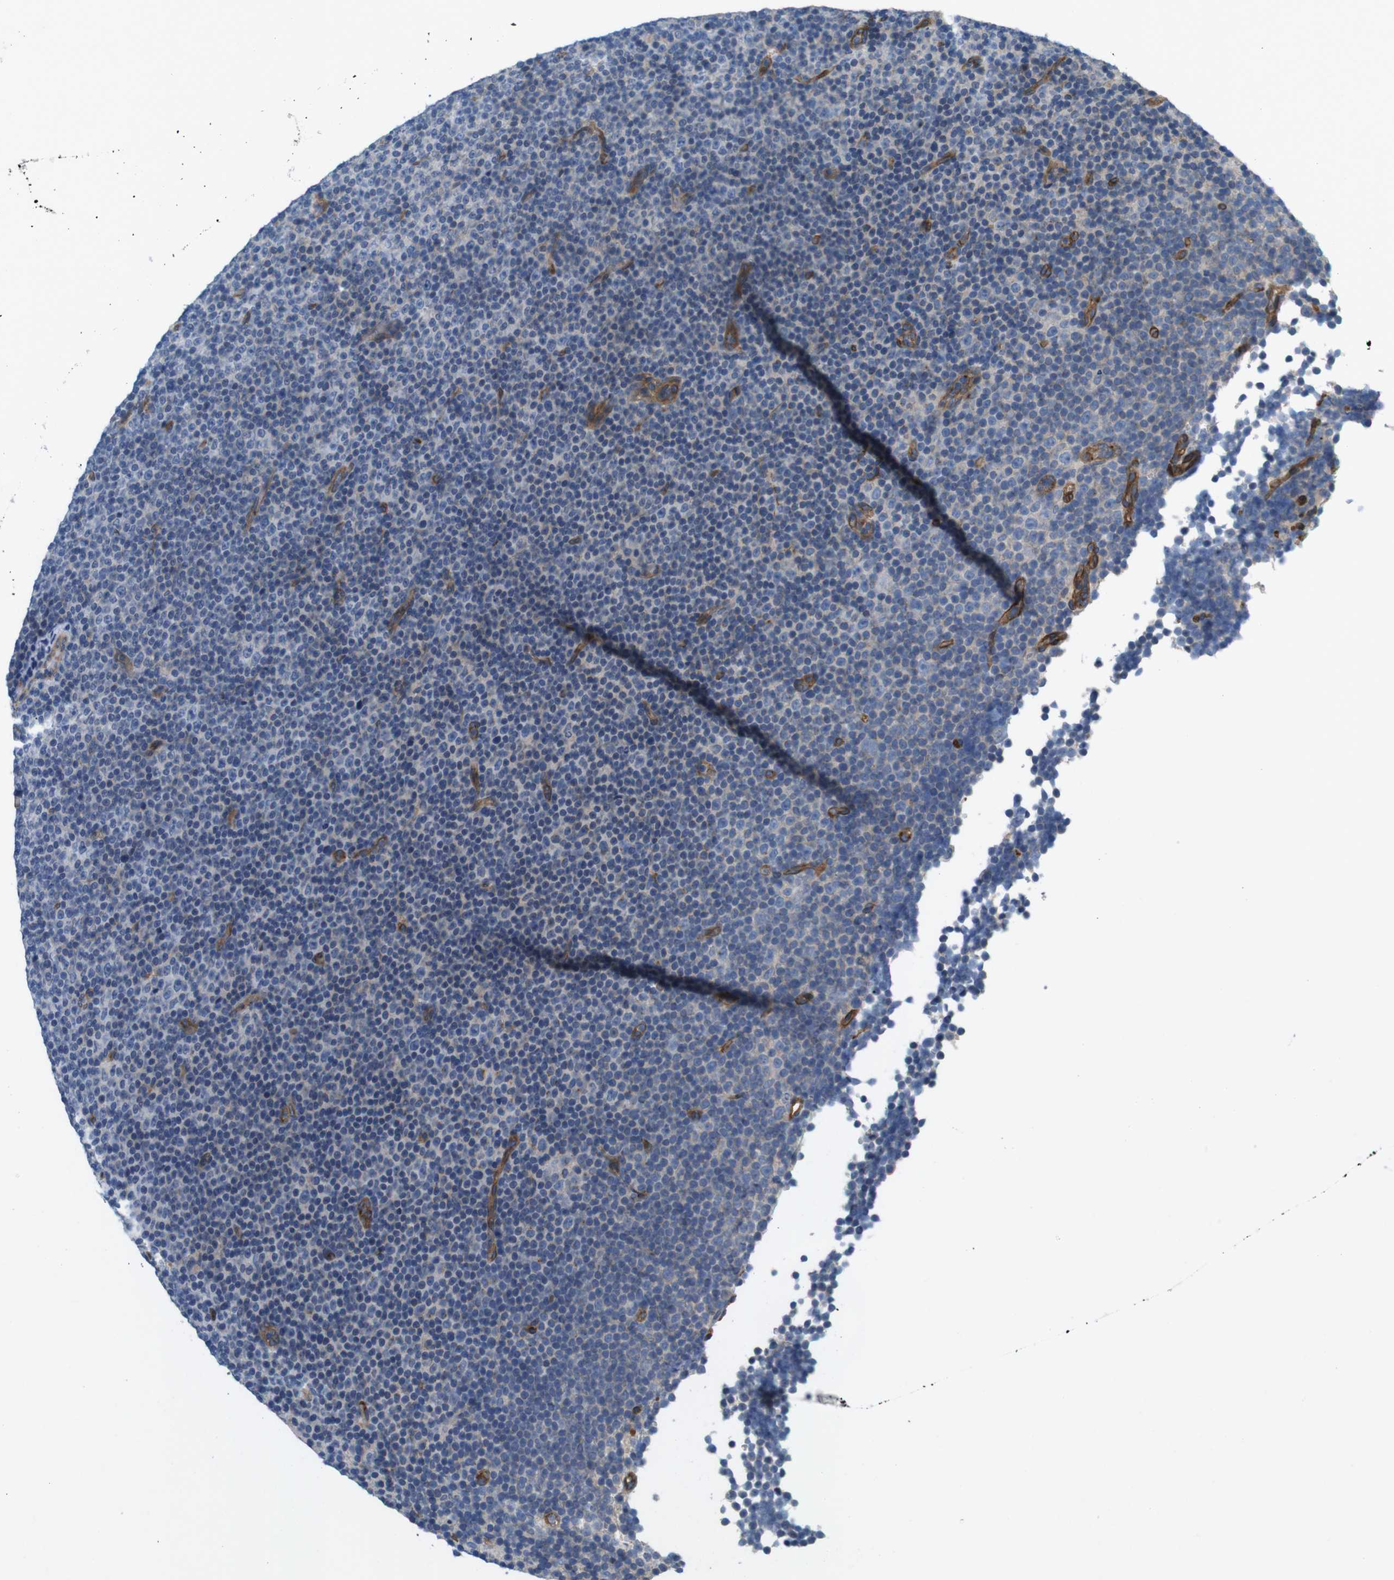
{"staining": {"intensity": "negative", "quantity": "none", "location": "none"}, "tissue": "lymphoma", "cell_type": "Tumor cells", "image_type": "cancer", "snomed": [{"axis": "morphology", "description": "Malignant lymphoma, non-Hodgkin's type, Low grade"}, {"axis": "topography", "description": "Lymph node"}], "caption": "IHC image of lymphoma stained for a protein (brown), which shows no expression in tumor cells. (DAB IHC with hematoxylin counter stain).", "gene": "BVES", "patient": {"sex": "female", "age": 67}}